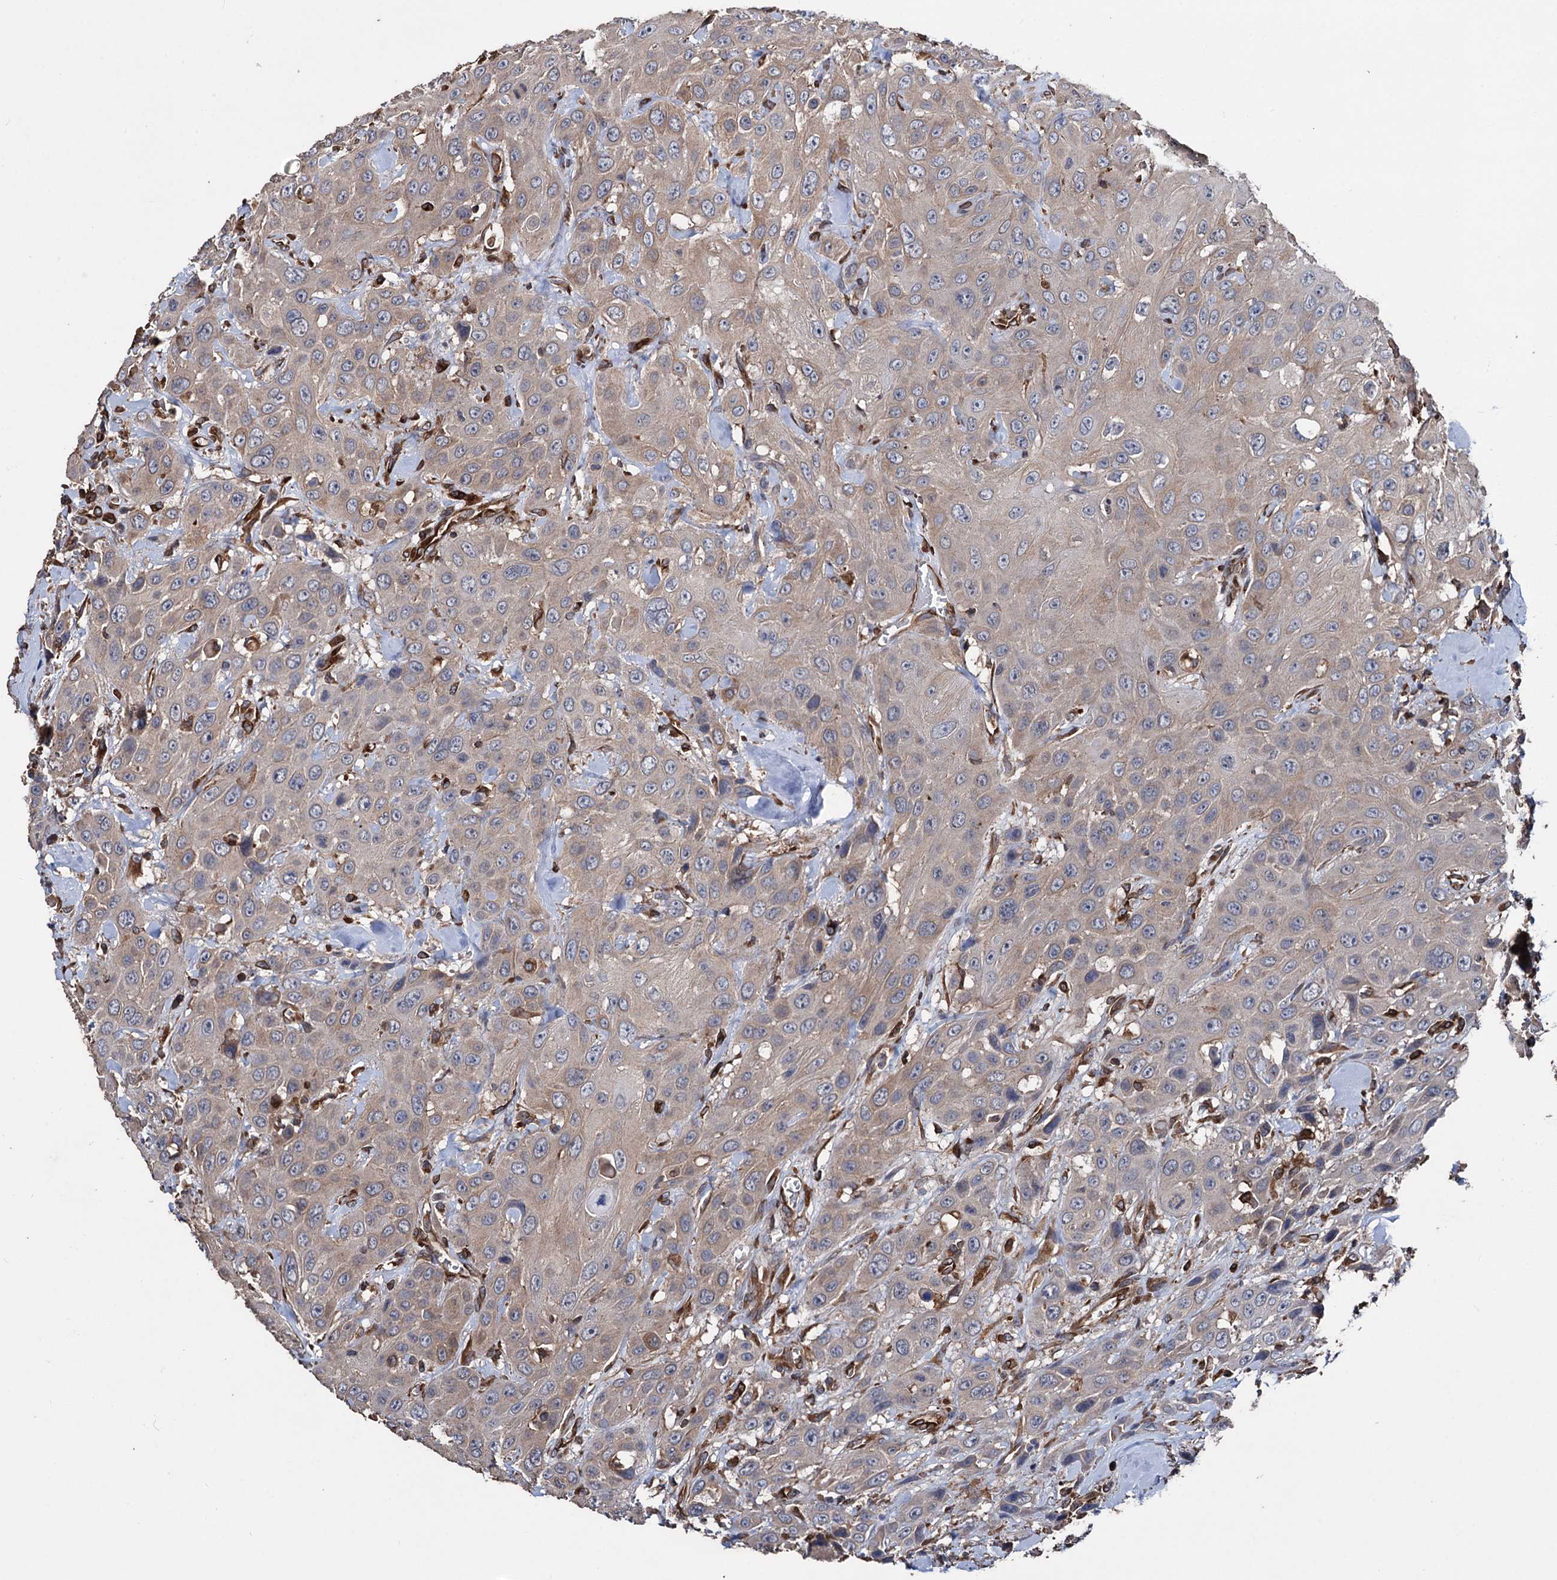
{"staining": {"intensity": "weak", "quantity": "<25%", "location": "cytoplasmic/membranous"}, "tissue": "head and neck cancer", "cell_type": "Tumor cells", "image_type": "cancer", "snomed": [{"axis": "morphology", "description": "Squamous cell carcinoma, NOS"}, {"axis": "topography", "description": "Head-Neck"}], "caption": "The immunohistochemistry (IHC) histopathology image has no significant expression in tumor cells of head and neck squamous cell carcinoma tissue.", "gene": "STING1", "patient": {"sex": "male", "age": 81}}